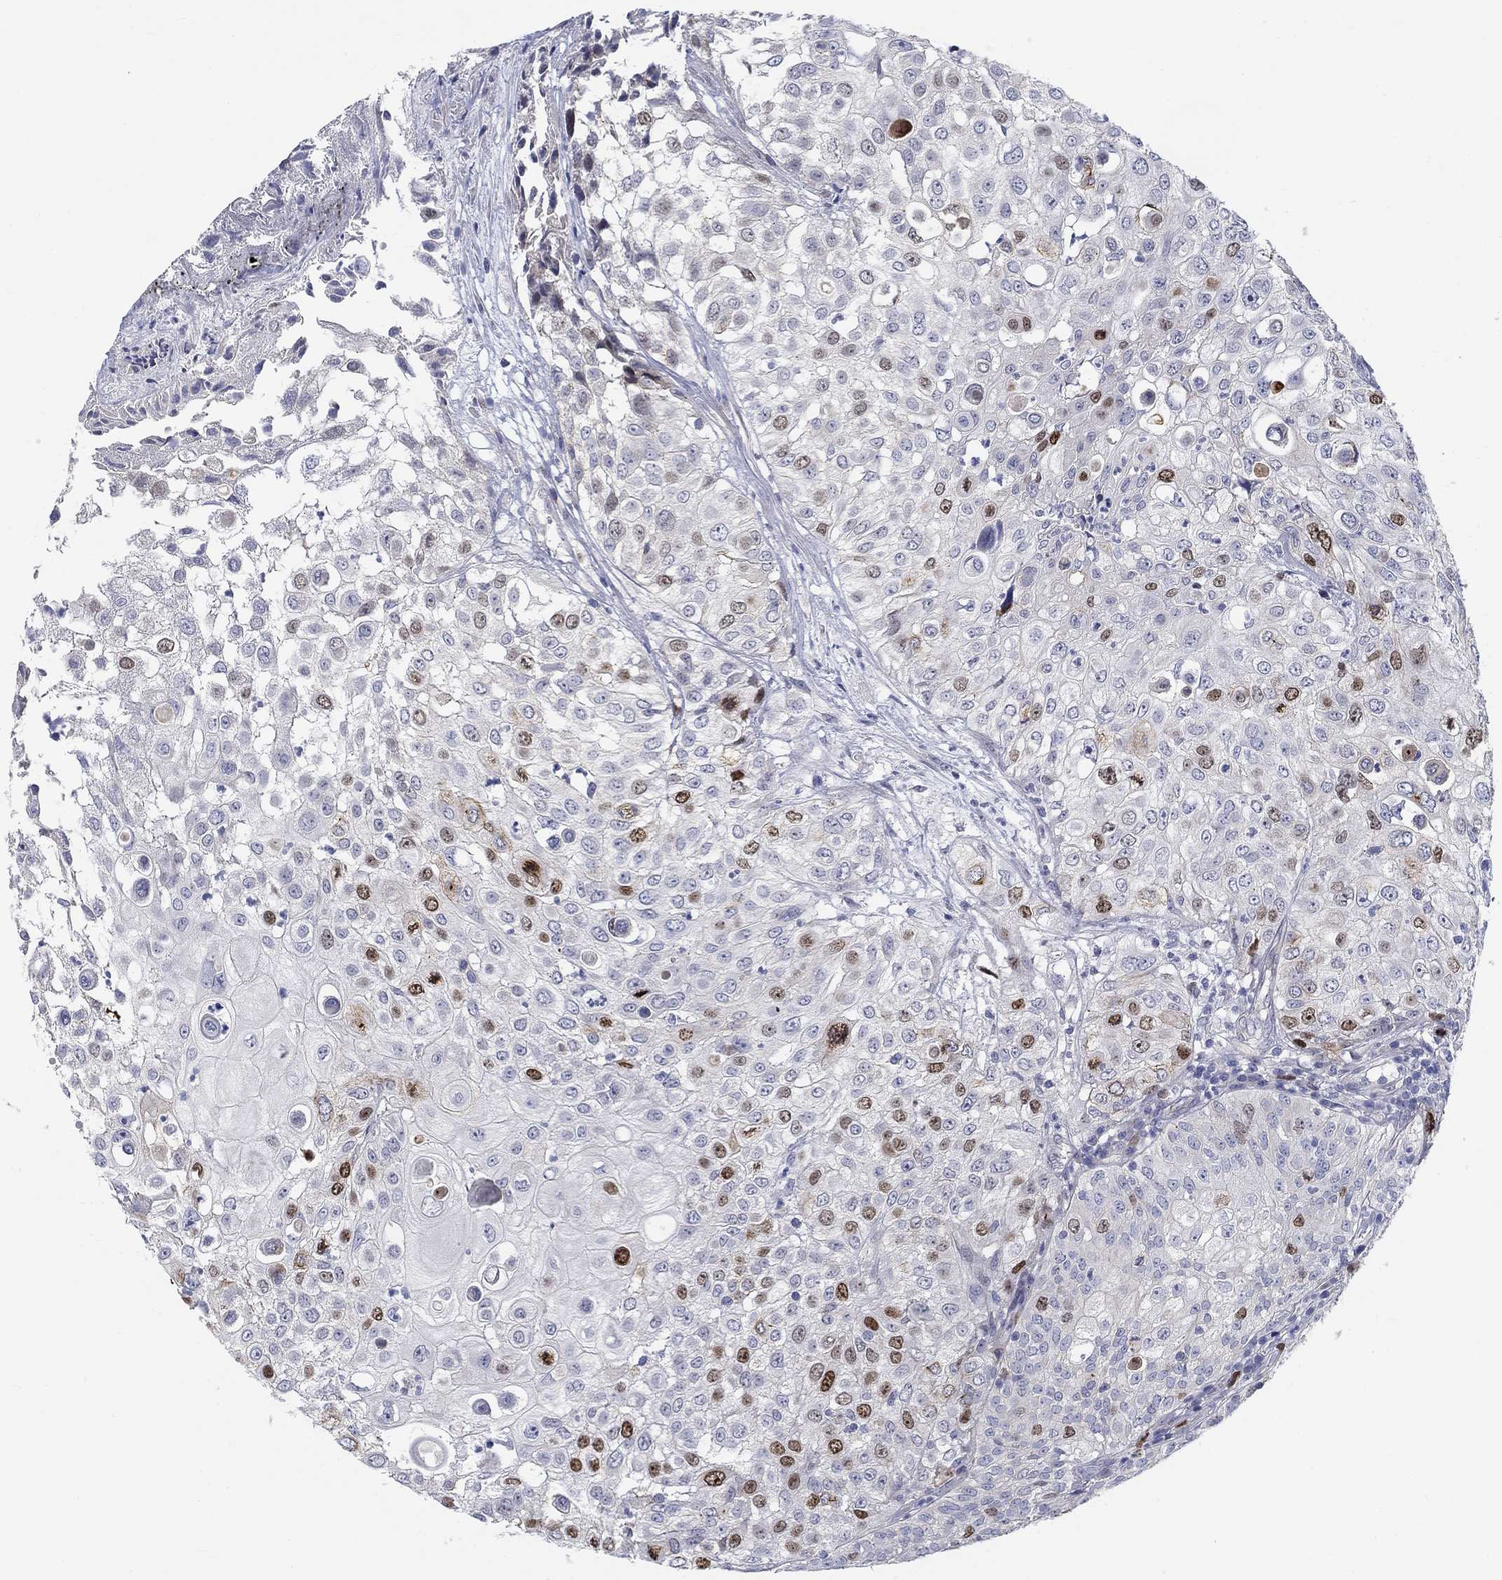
{"staining": {"intensity": "strong", "quantity": "<25%", "location": "nuclear"}, "tissue": "urothelial cancer", "cell_type": "Tumor cells", "image_type": "cancer", "snomed": [{"axis": "morphology", "description": "Urothelial carcinoma, High grade"}, {"axis": "topography", "description": "Urinary bladder"}], "caption": "A micrograph of urothelial carcinoma (high-grade) stained for a protein reveals strong nuclear brown staining in tumor cells.", "gene": "PRC1", "patient": {"sex": "female", "age": 79}}